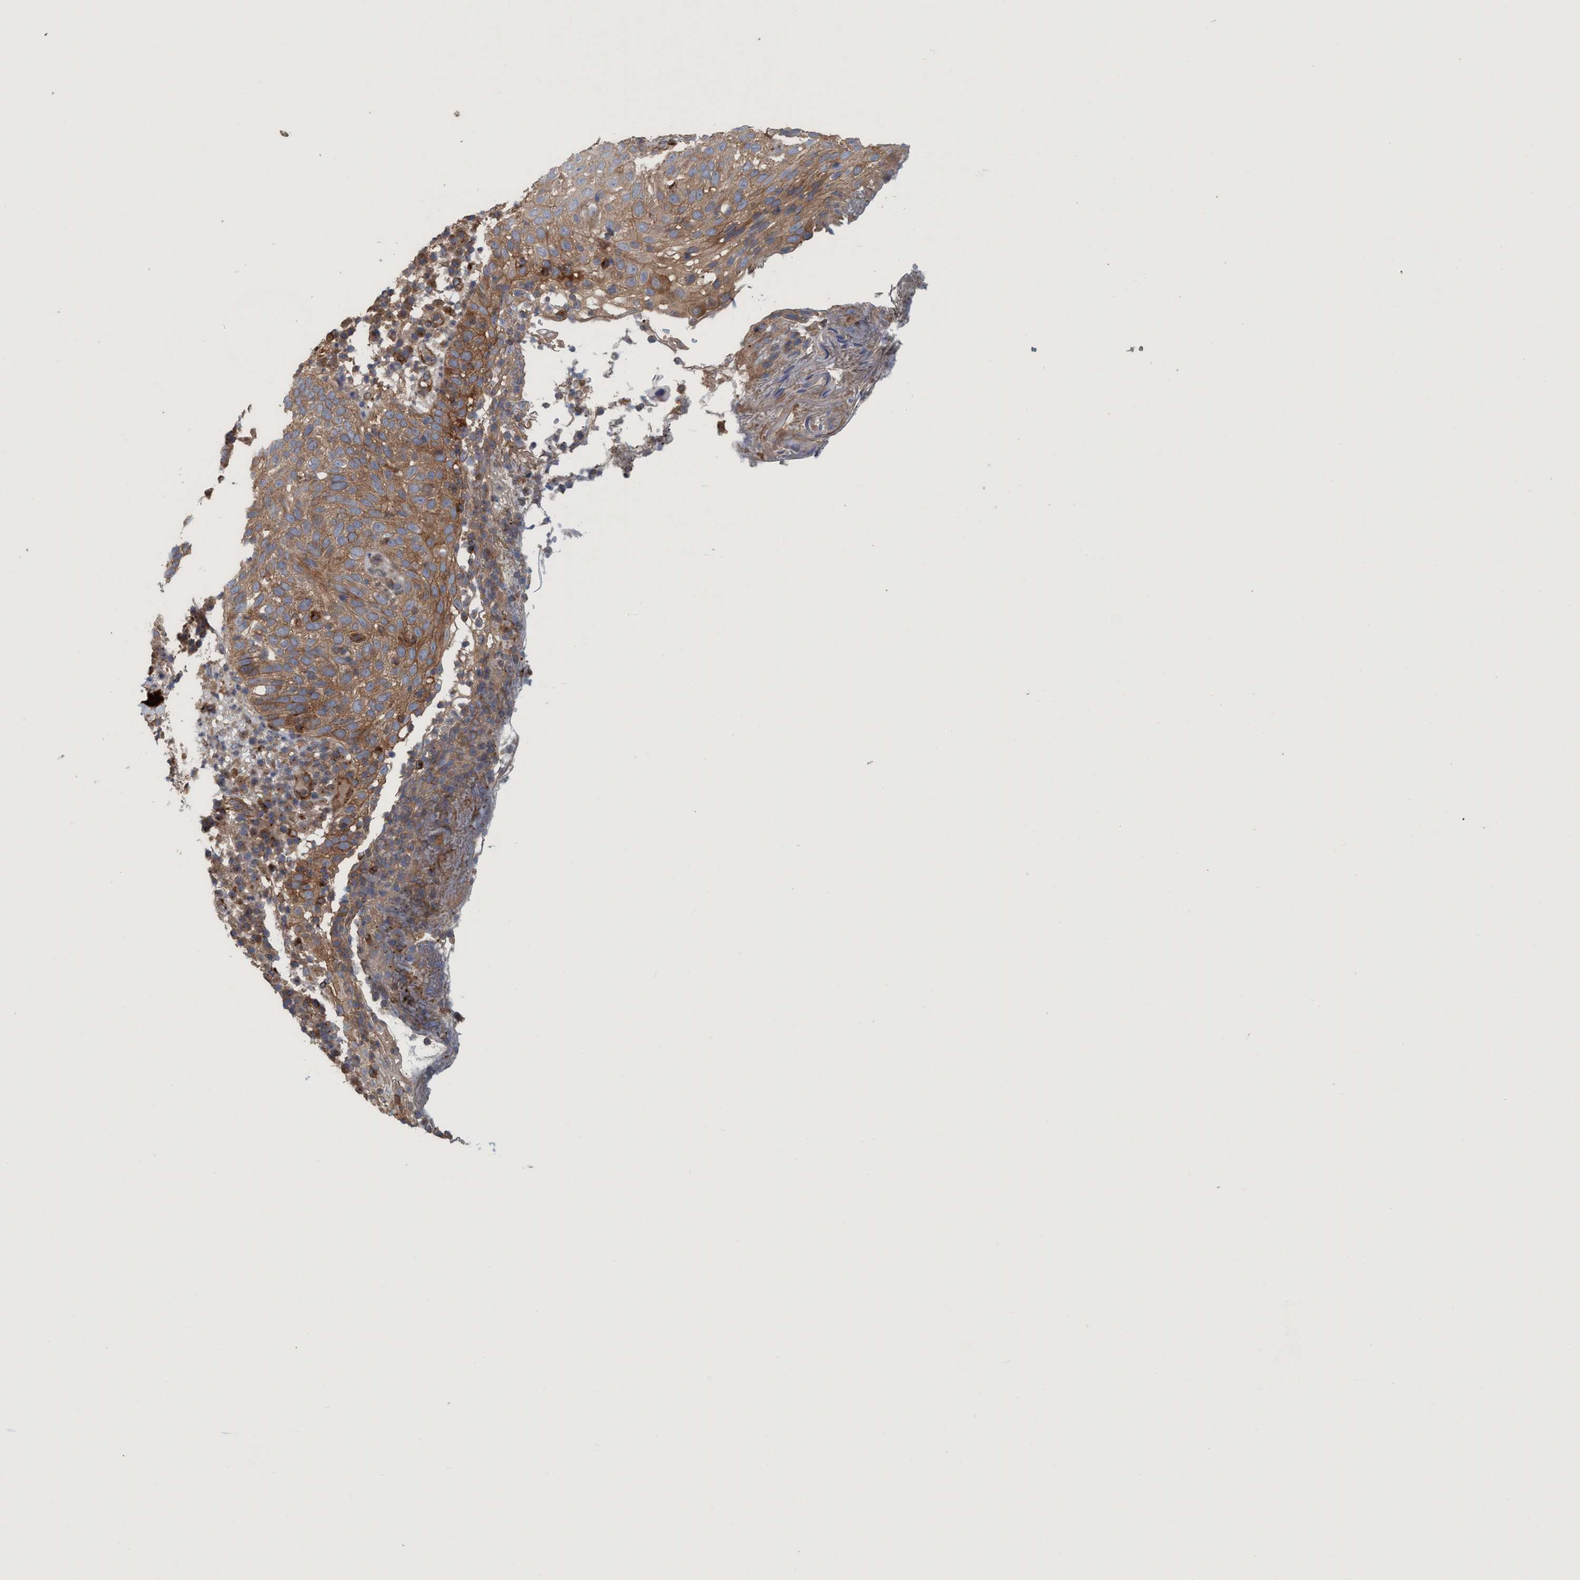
{"staining": {"intensity": "strong", "quantity": "25%-75%", "location": "cytoplasmic/membranous"}, "tissue": "skin cancer", "cell_type": "Tumor cells", "image_type": "cancer", "snomed": [{"axis": "morphology", "description": "Squamous cell carcinoma in situ, NOS"}, {"axis": "morphology", "description": "Squamous cell carcinoma, NOS"}, {"axis": "topography", "description": "Skin"}], "caption": "Protein staining of skin cancer tissue exhibits strong cytoplasmic/membranous staining in approximately 25%-75% of tumor cells.", "gene": "SPECC1", "patient": {"sex": "male", "age": 93}}